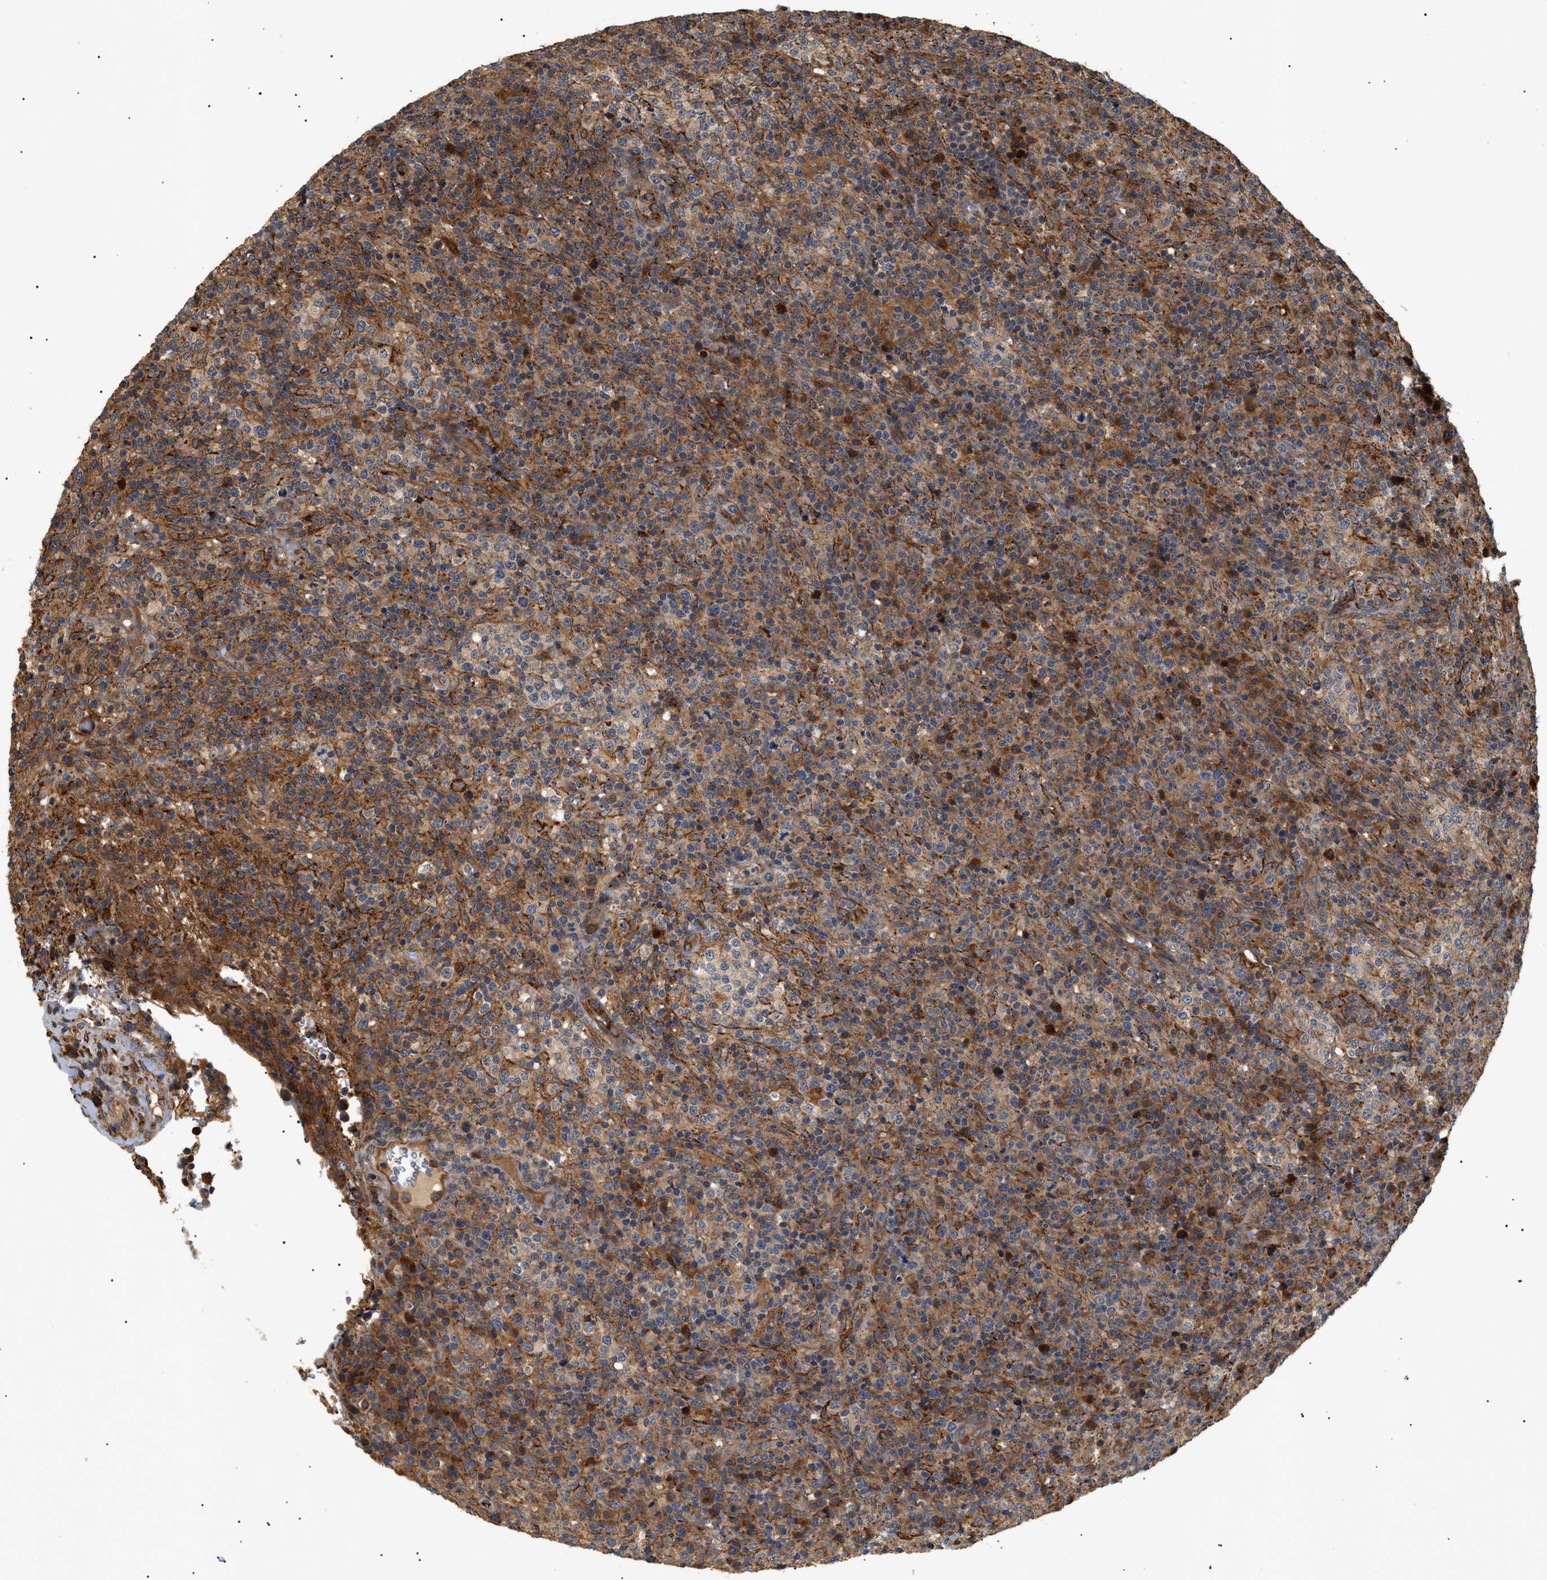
{"staining": {"intensity": "moderate", "quantity": ">75%", "location": "cytoplasmic/membranous"}, "tissue": "lymphoma", "cell_type": "Tumor cells", "image_type": "cancer", "snomed": [{"axis": "morphology", "description": "Malignant lymphoma, non-Hodgkin's type, High grade"}, {"axis": "topography", "description": "Lymph node"}], "caption": "High-grade malignant lymphoma, non-Hodgkin's type stained for a protein reveals moderate cytoplasmic/membranous positivity in tumor cells.", "gene": "ASTL", "patient": {"sex": "female", "age": 76}}